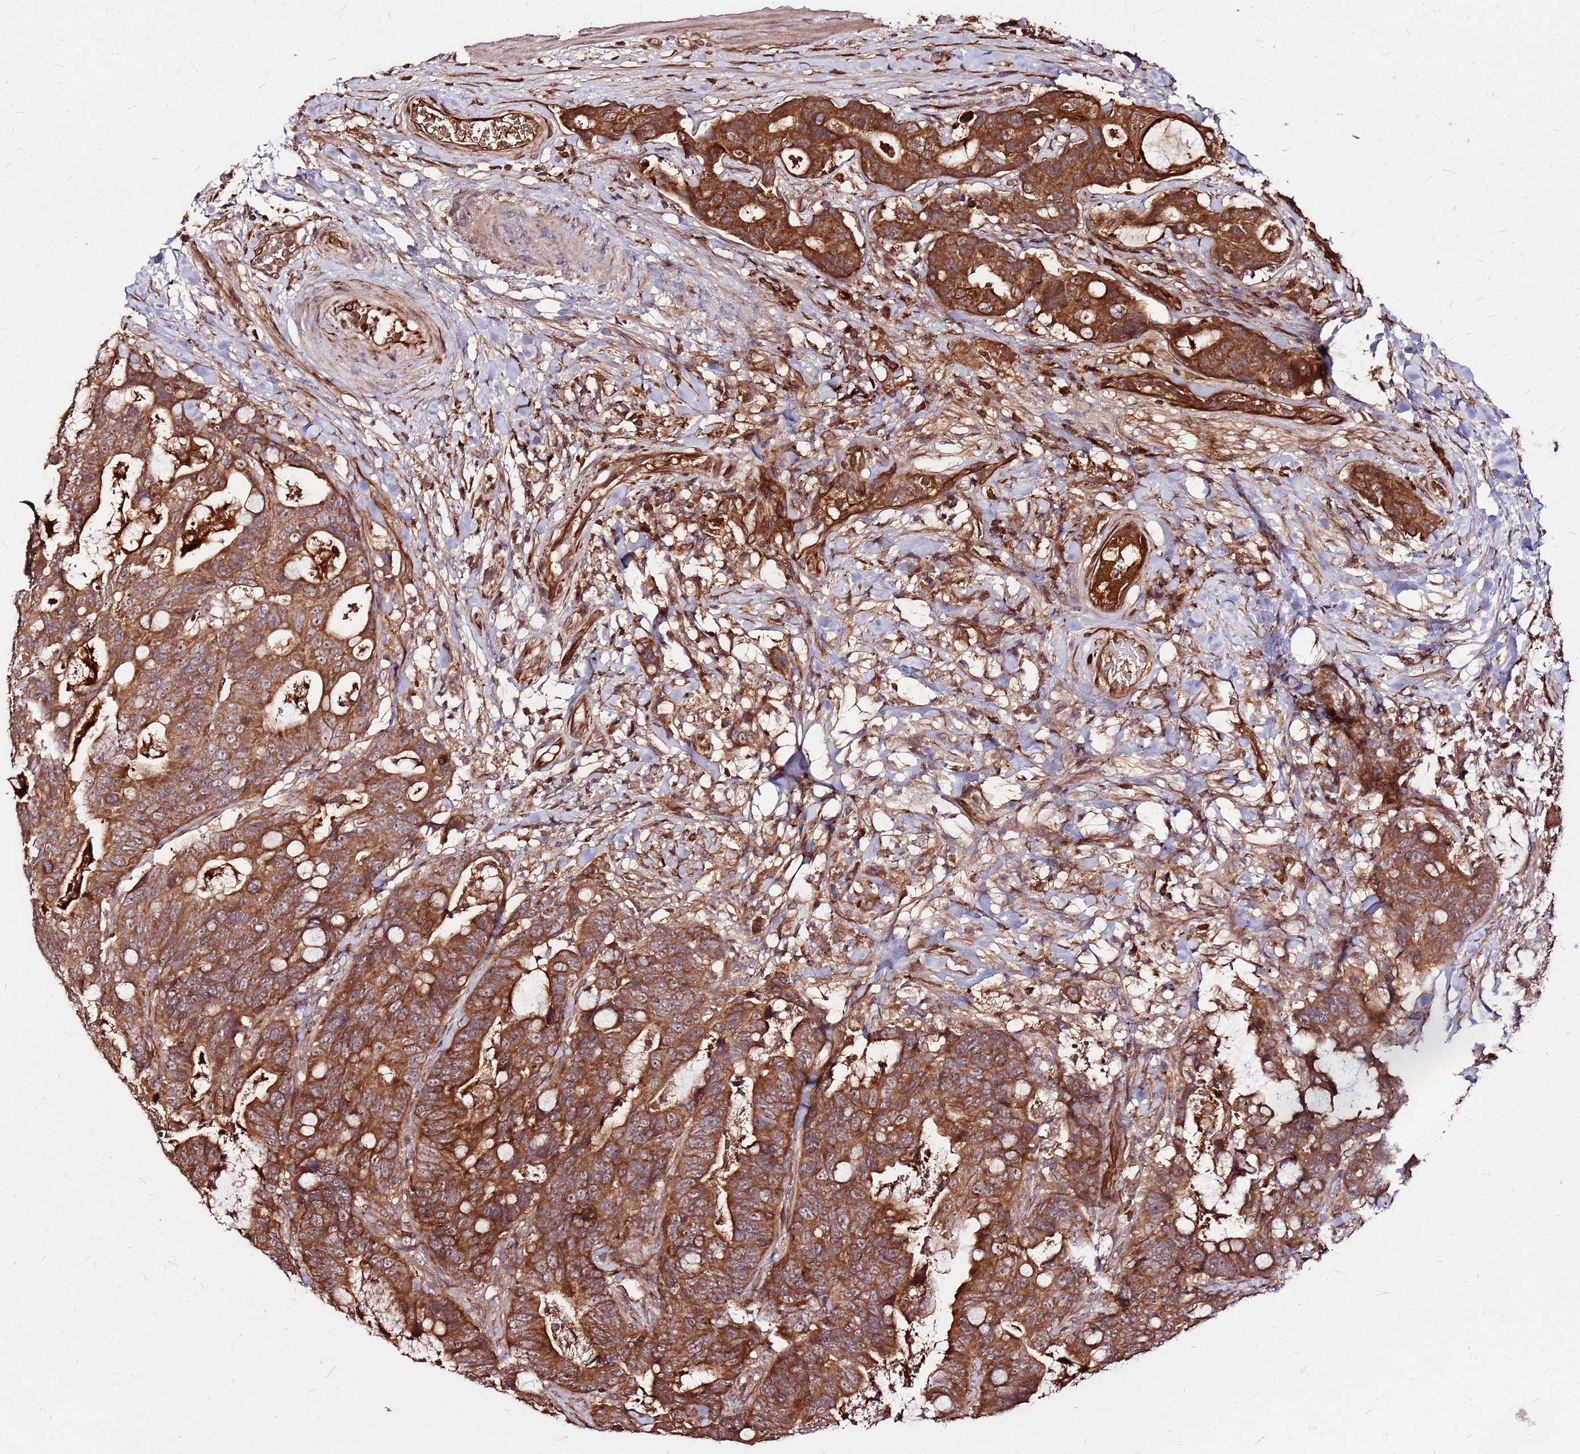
{"staining": {"intensity": "strong", "quantity": ">75%", "location": "cytoplasmic/membranous"}, "tissue": "colorectal cancer", "cell_type": "Tumor cells", "image_type": "cancer", "snomed": [{"axis": "morphology", "description": "Adenocarcinoma, NOS"}, {"axis": "topography", "description": "Colon"}], "caption": "DAB immunohistochemical staining of colorectal cancer demonstrates strong cytoplasmic/membranous protein expression in about >75% of tumor cells.", "gene": "LYPLAL1", "patient": {"sex": "female", "age": 82}}